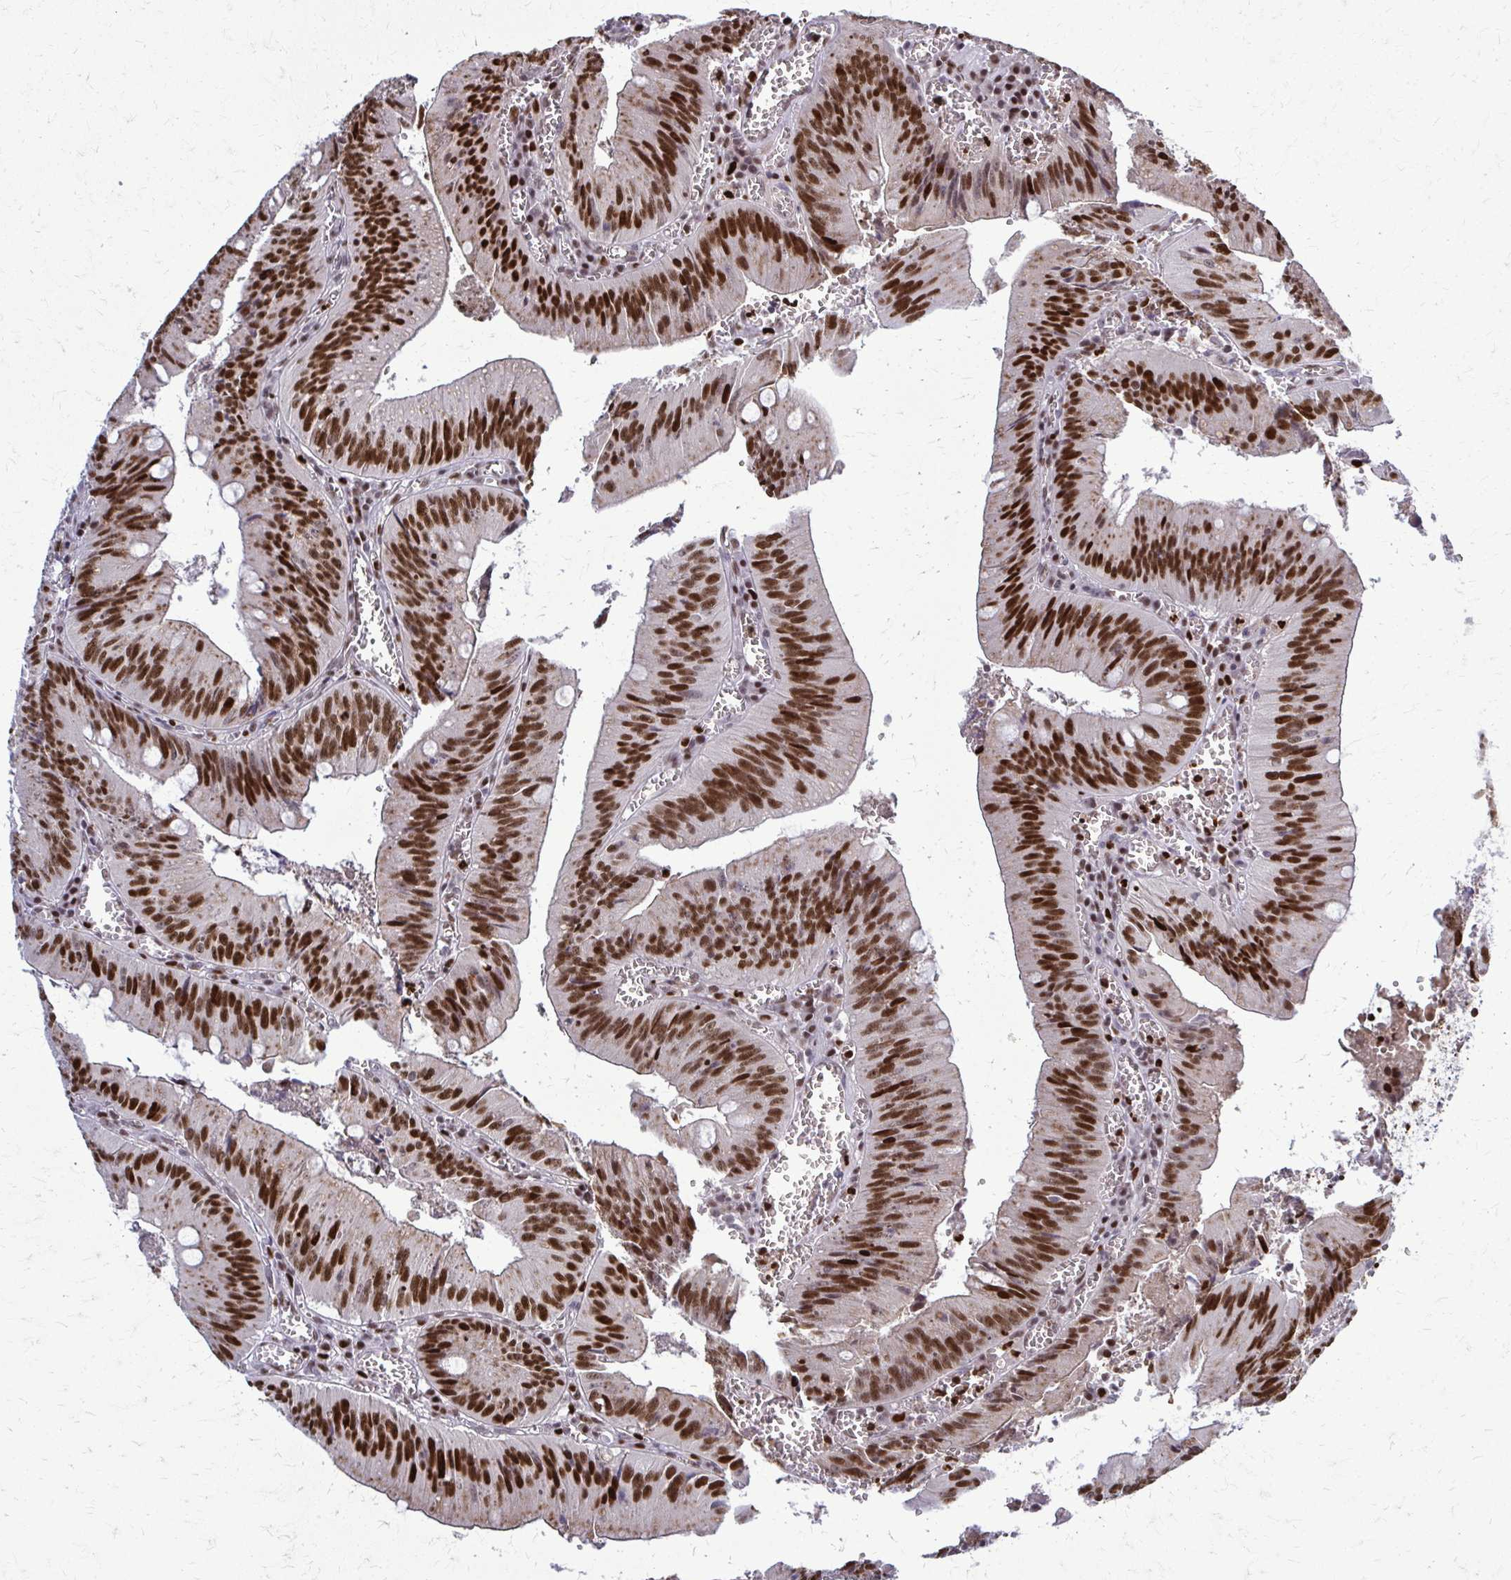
{"staining": {"intensity": "strong", "quantity": ">75%", "location": "nuclear"}, "tissue": "colorectal cancer", "cell_type": "Tumor cells", "image_type": "cancer", "snomed": [{"axis": "morphology", "description": "Adenocarcinoma, NOS"}, {"axis": "topography", "description": "Rectum"}], "caption": "A micrograph of human adenocarcinoma (colorectal) stained for a protein reveals strong nuclear brown staining in tumor cells. The staining is performed using DAB brown chromogen to label protein expression. The nuclei are counter-stained blue using hematoxylin.", "gene": "ZNF559", "patient": {"sex": "female", "age": 81}}